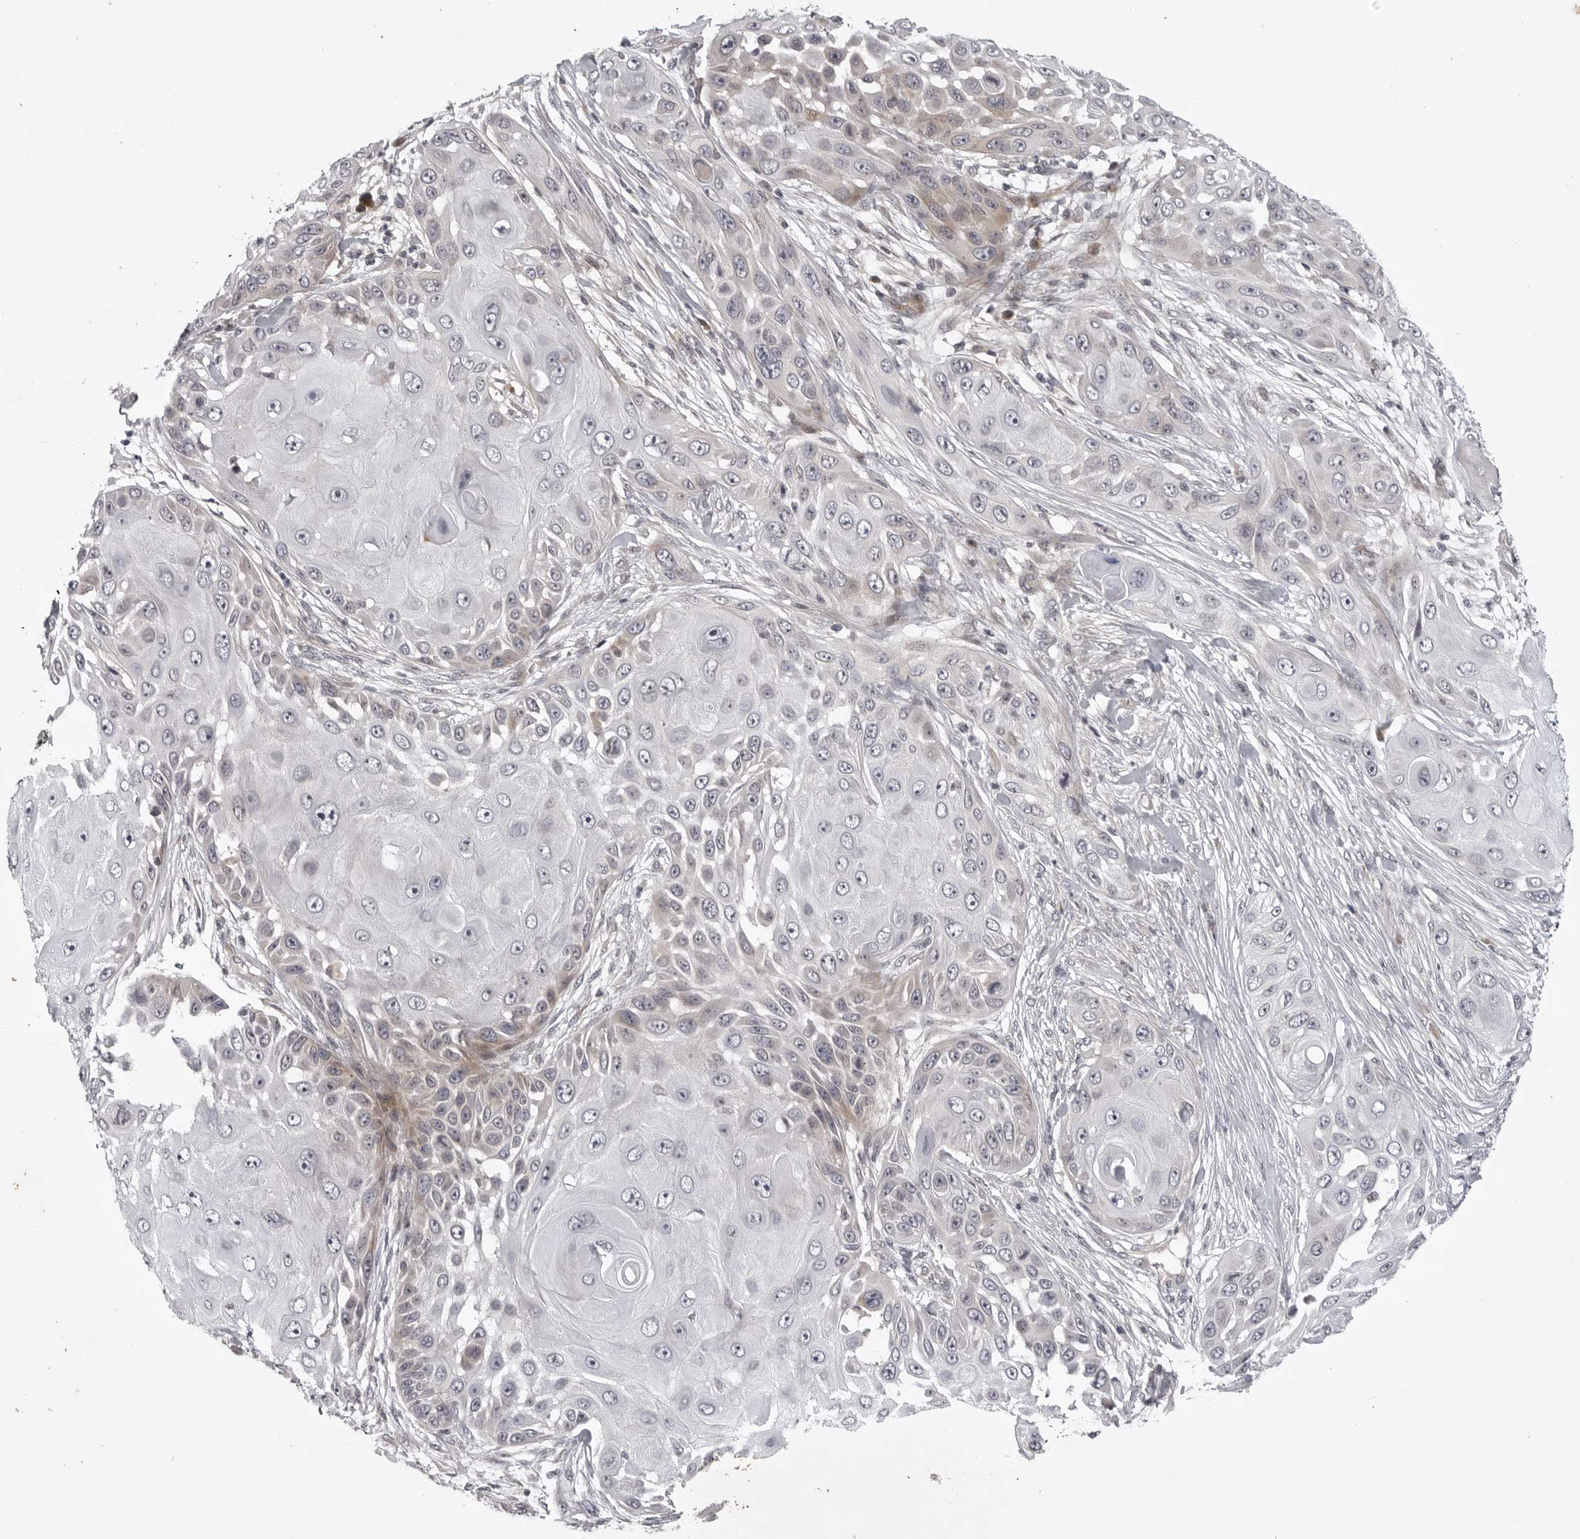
{"staining": {"intensity": "moderate", "quantity": "<25%", "location": "cytoplasmic/membranous"}, "tissue": "skin cancer", "cell_type": "Tumor cells", "image_type": "cancer", "snomed": [{"axis": "morphology", "description": "Squamous cell carcinoma, NOS"}, {"axis": "topography", "description": "Skin"}], "caption": "A photomicrograph of human skin squamous cell carcinoma stained for a protein demonstrates moderate cytoplasmic/membranous brown staining in tumor cells. Immunohistochemistry (ihc) stains the protein of interest in brown and the nuclei are stained blue.", "gene": "CD300LD", "patient": {"sex": "female", "age": 44}}